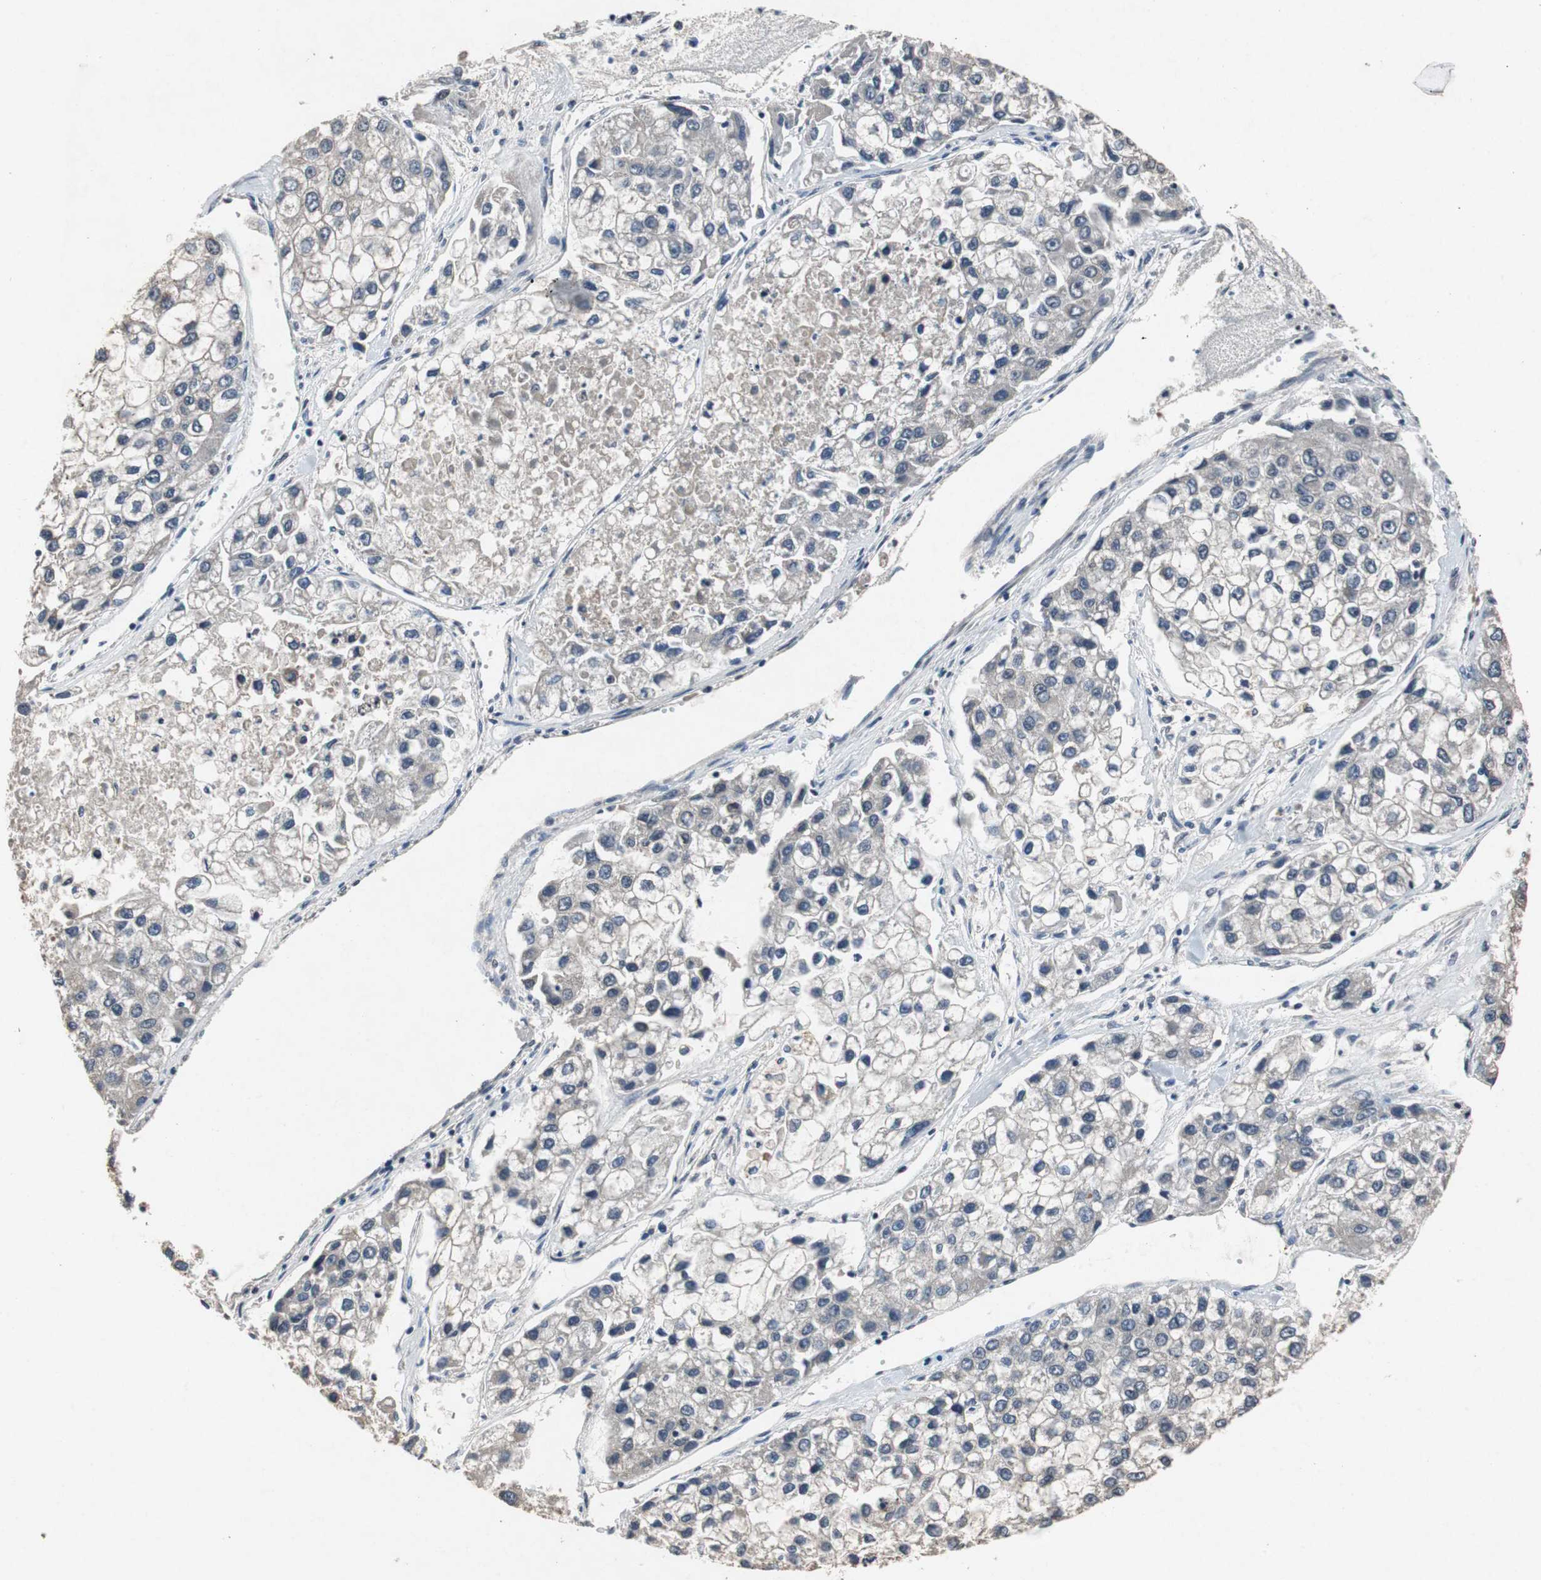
{"staining": {"intensity": "negative", "quantity": "none", "location": "none"}, "tissue": "liver cancer", "cell_type": "Tumor cells", "image_type": "cancer", "snomed": [{"axis": "morphology", "description": "Carcinoma, Hepatocellular, NOS"}, {"axis": "topography", "description": "Liver"}], "caption": "Immunohistochemistry image of neoplastic tissue: human liver cancer stained with DAB exhibits no significant protein staining in tumor cells.", "gene": "TP63", "patient": {"sex": "female", "age": 66}}